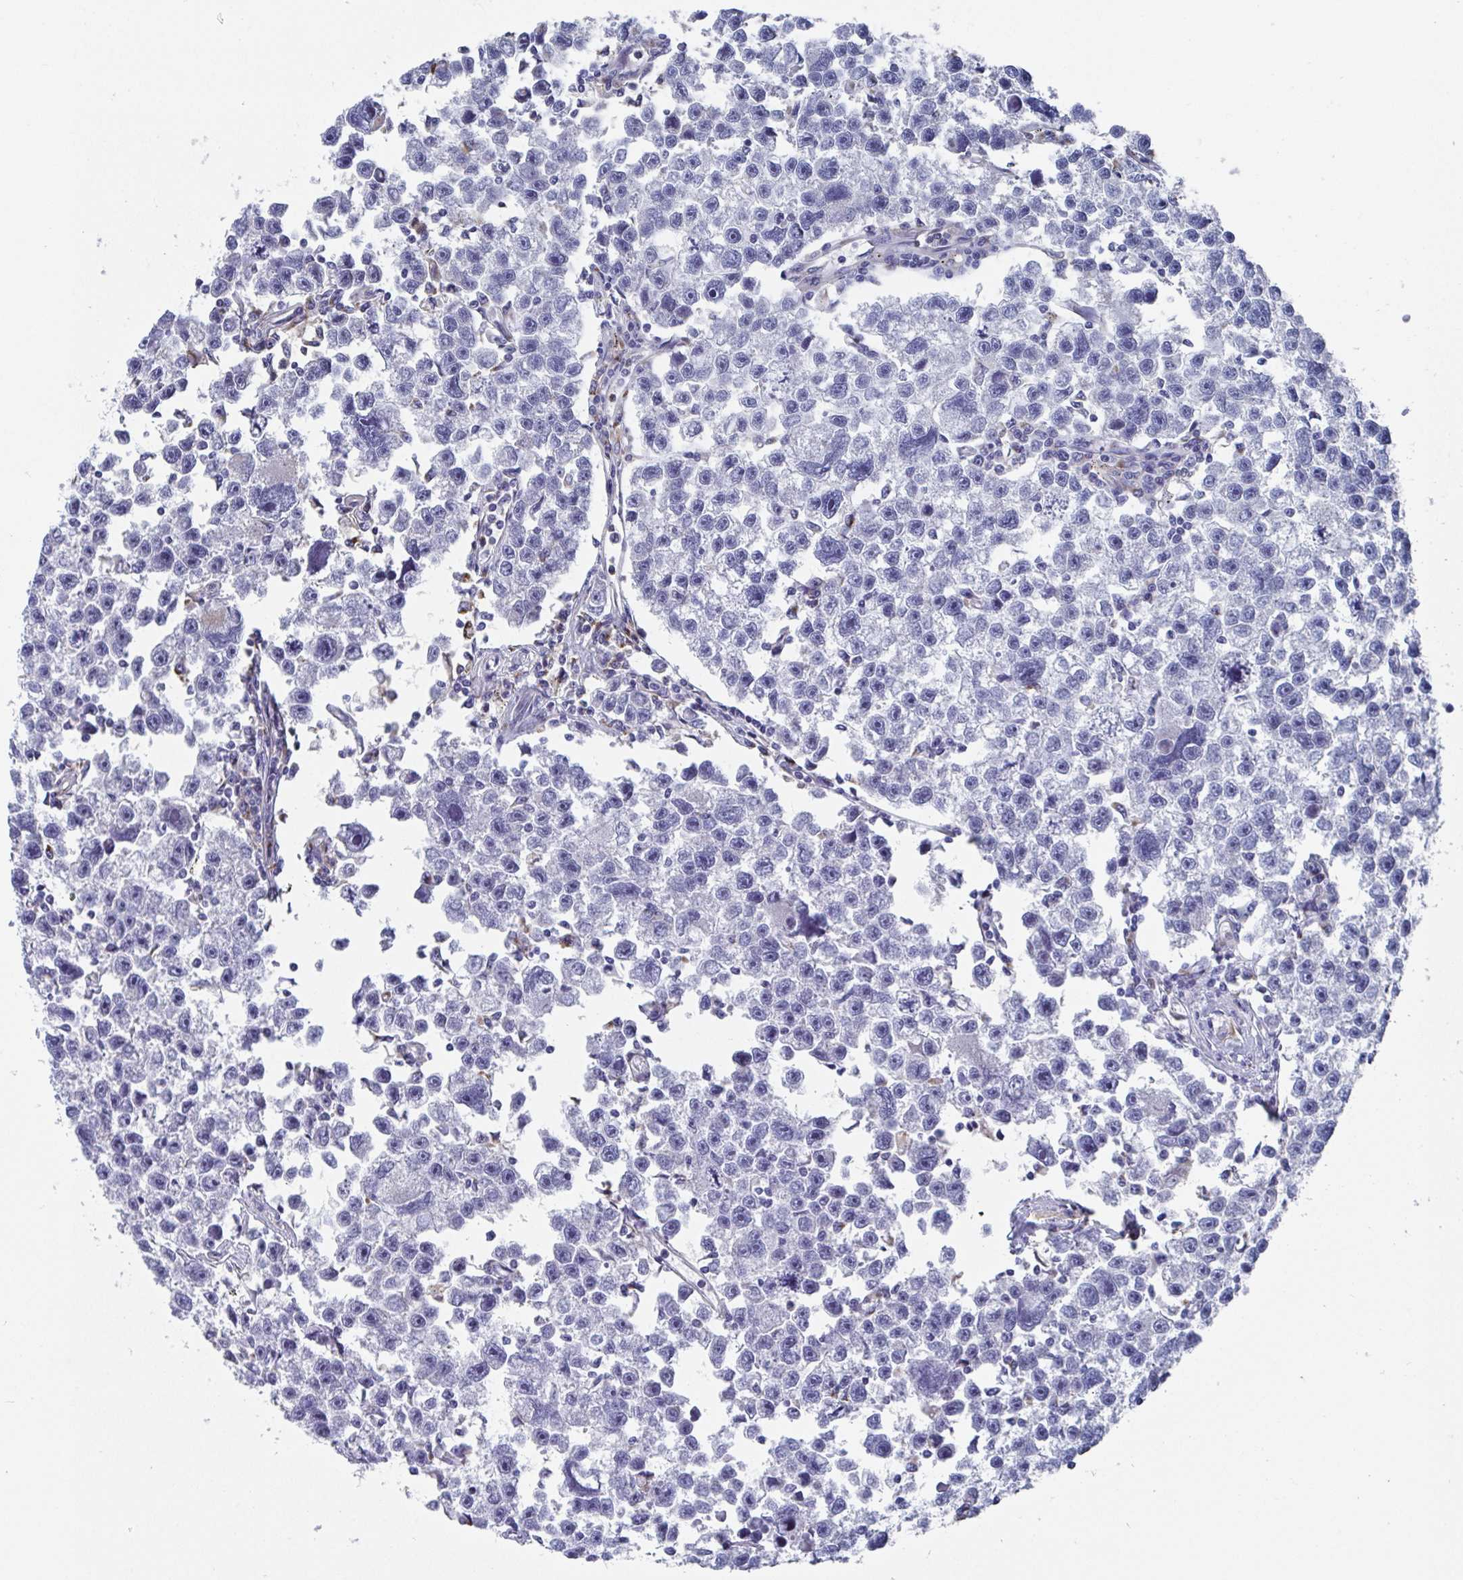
{"staining": {"intensity": "negative", "quantity": "none", "location": "none"}, "tissue": "testis cancer", "cell_type": "Tumor cells", "image_type": "cancer", "snomed": [{"axis": "morphology", "description": "Seminoma, NOS"}, {"axis": "topography", "description": "Testis"}], "caption": "An IHC photomicrograph of testis cancer (seminoma) is shown. There is no staining in tumor cells of testis cancer (seminoma). Brightfield microscopy of immunohistochemistry stained with DAB (brown) and hematoxylin (blue), captured at high magnification.", "gene": "TAS2R39", "patient": {"sex": "male", "age": 26}}